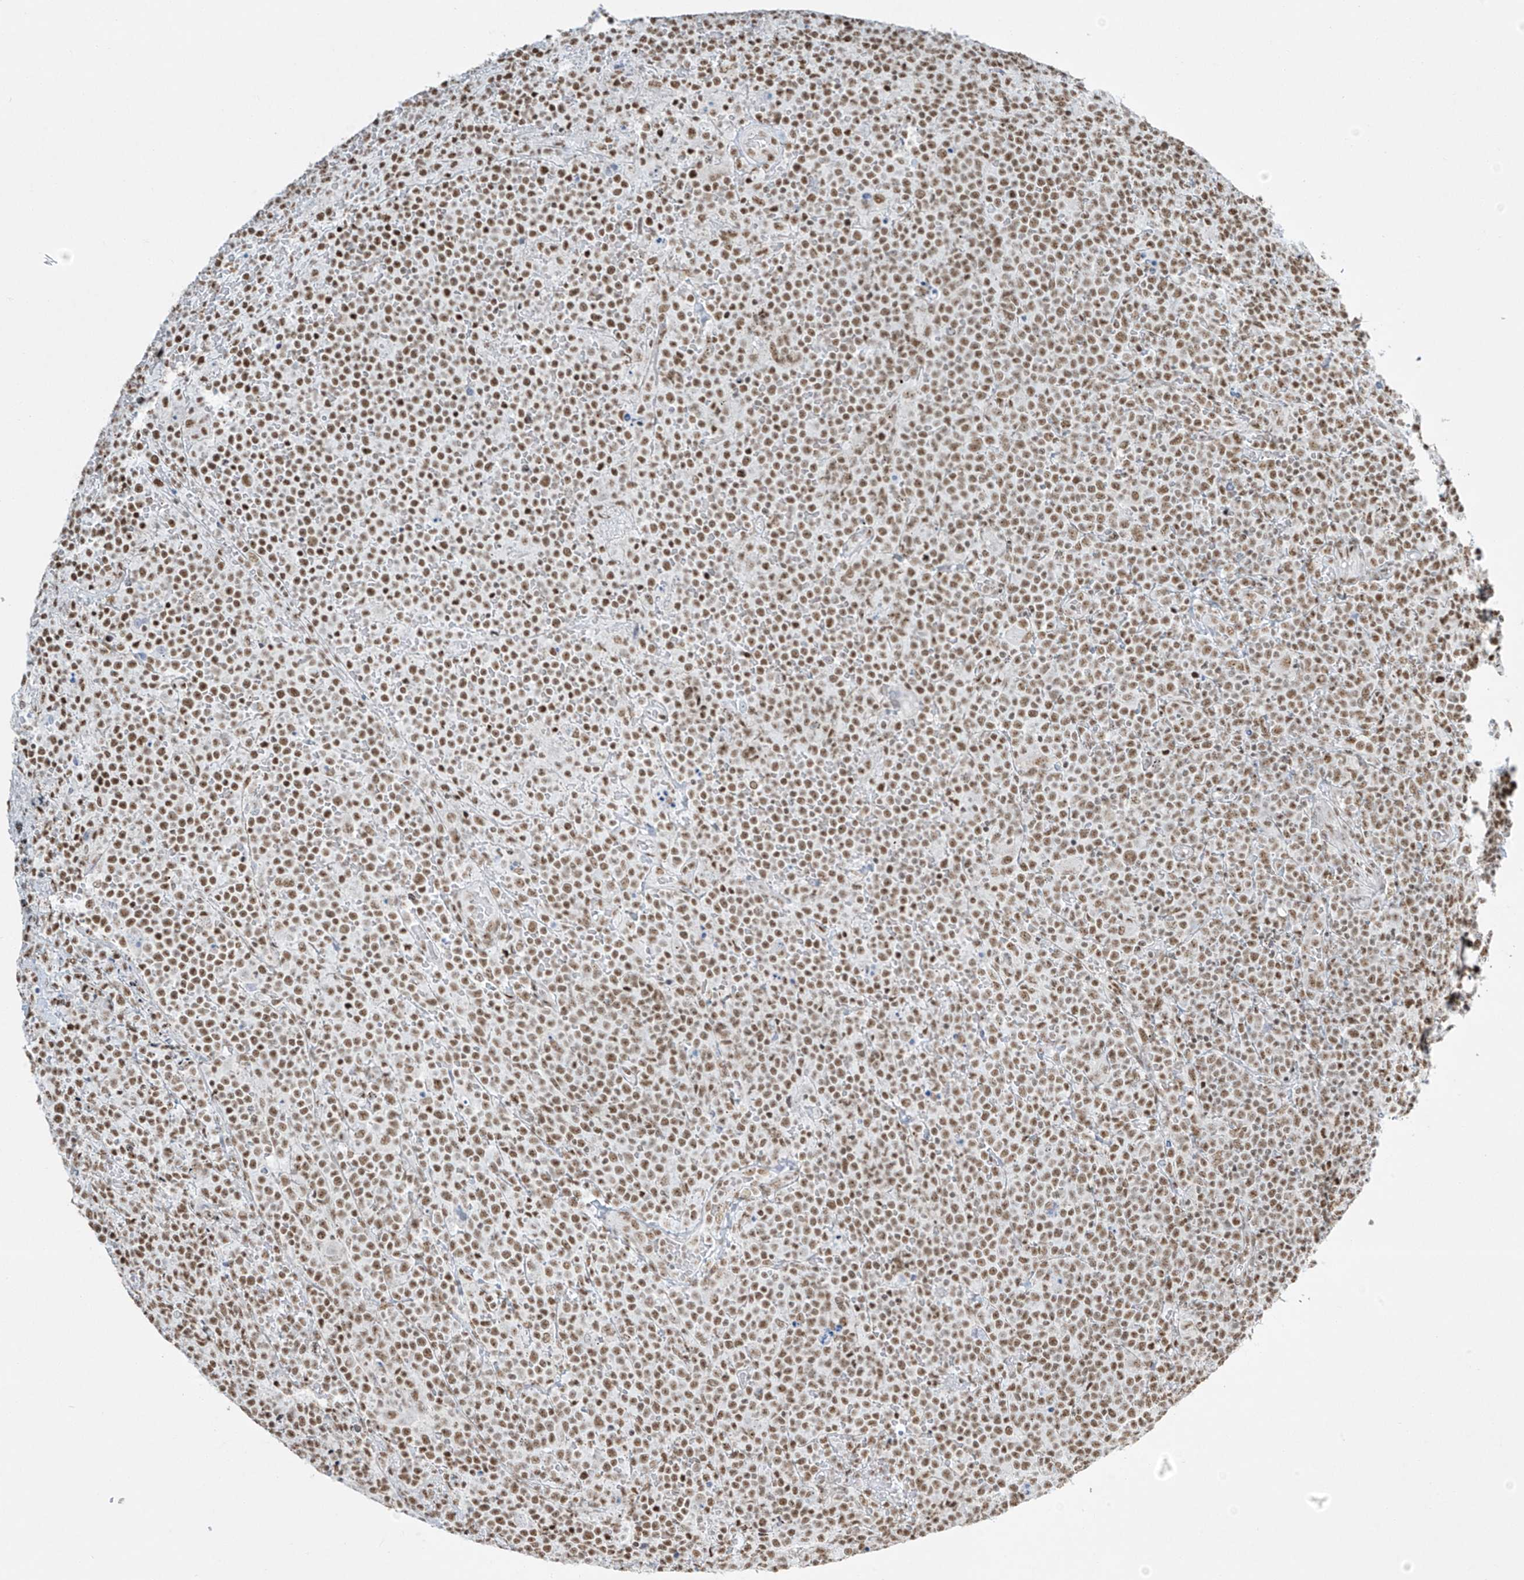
{"staining": {"intensity": "moderate", "quantity": ">75%", "location": "nuclear"}, "tissue": "lymphoma", "cell_type": "Tumor cells", "image_type": "cancer", "snomed": [{"axis": "morphology", "description": "Malignant lymphoma, non-Hodgkin's type, High grade"}, {"axis": "topography", "description": "Lymph node"}], "caption": "IHC image of human lymphoma stained for a protein (brown), which reveals medium levels of moderate nuclear staining in approximately >75% of tumor cells.", "gene": "MS4A6A", "patient": {"sex": "male", "age": 61}}